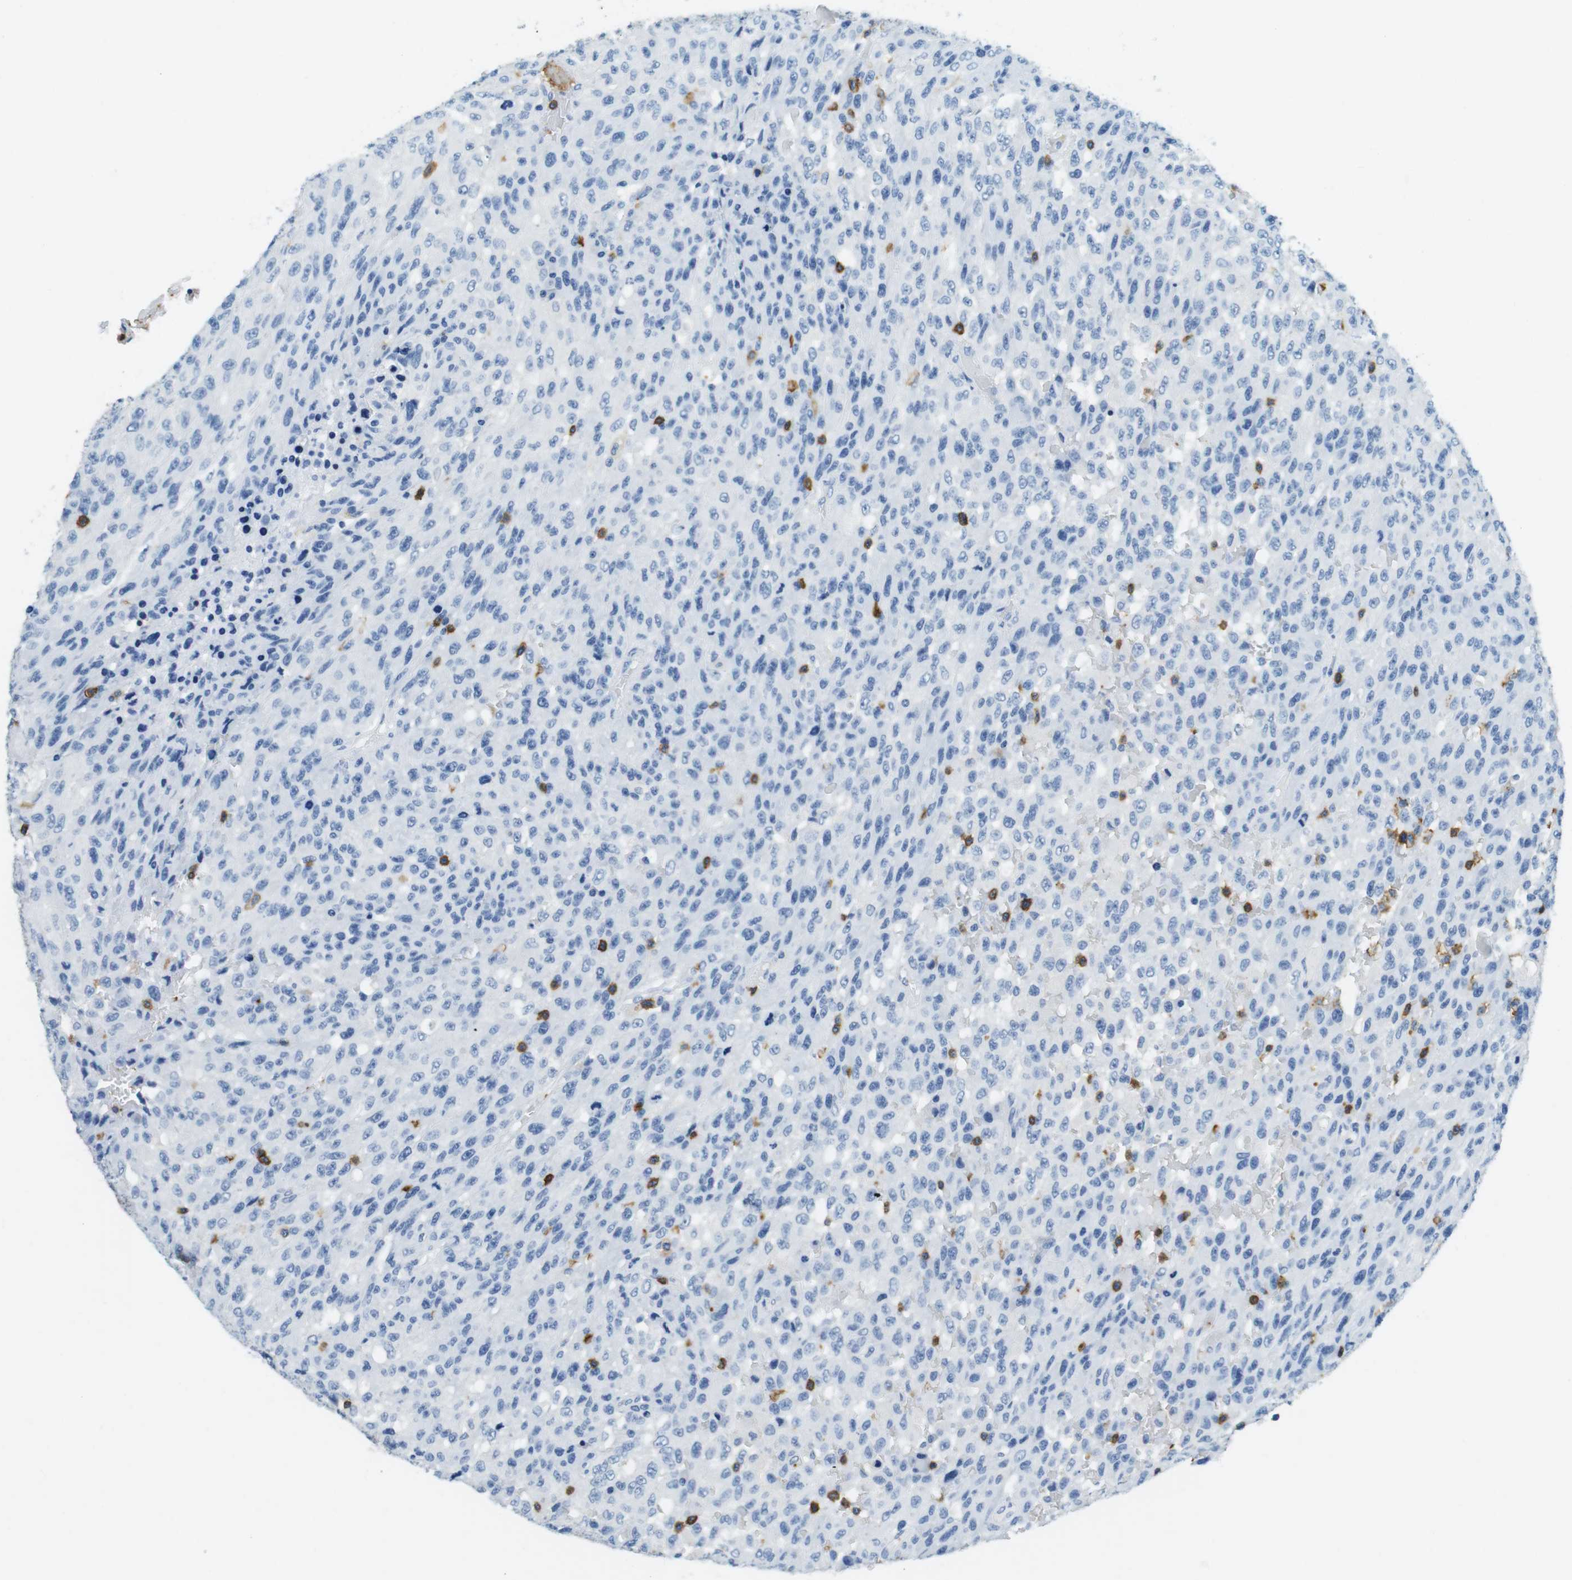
{"staining": {"intensity": "negative", "quantity": "none", "location": "none"}, "tissue": "urothelial cancer", "cell_type": "Tumor cells", "image_type": "cancer", "snomed": [{"axis": "morphology", "description": "Urothelial carcinoma, High grade"}, {"axis": "topography", "description": "Urinary bladder"}], "caption": "High magnification brightfield microscopy of urothelial carcinoma (high-grade) stained with DAB (brown) and counterstained with hematoxylin (blue): tumor cells show no significant expression.", "gene": "LAT", "patient": {"sex": "male", "age": 66}}